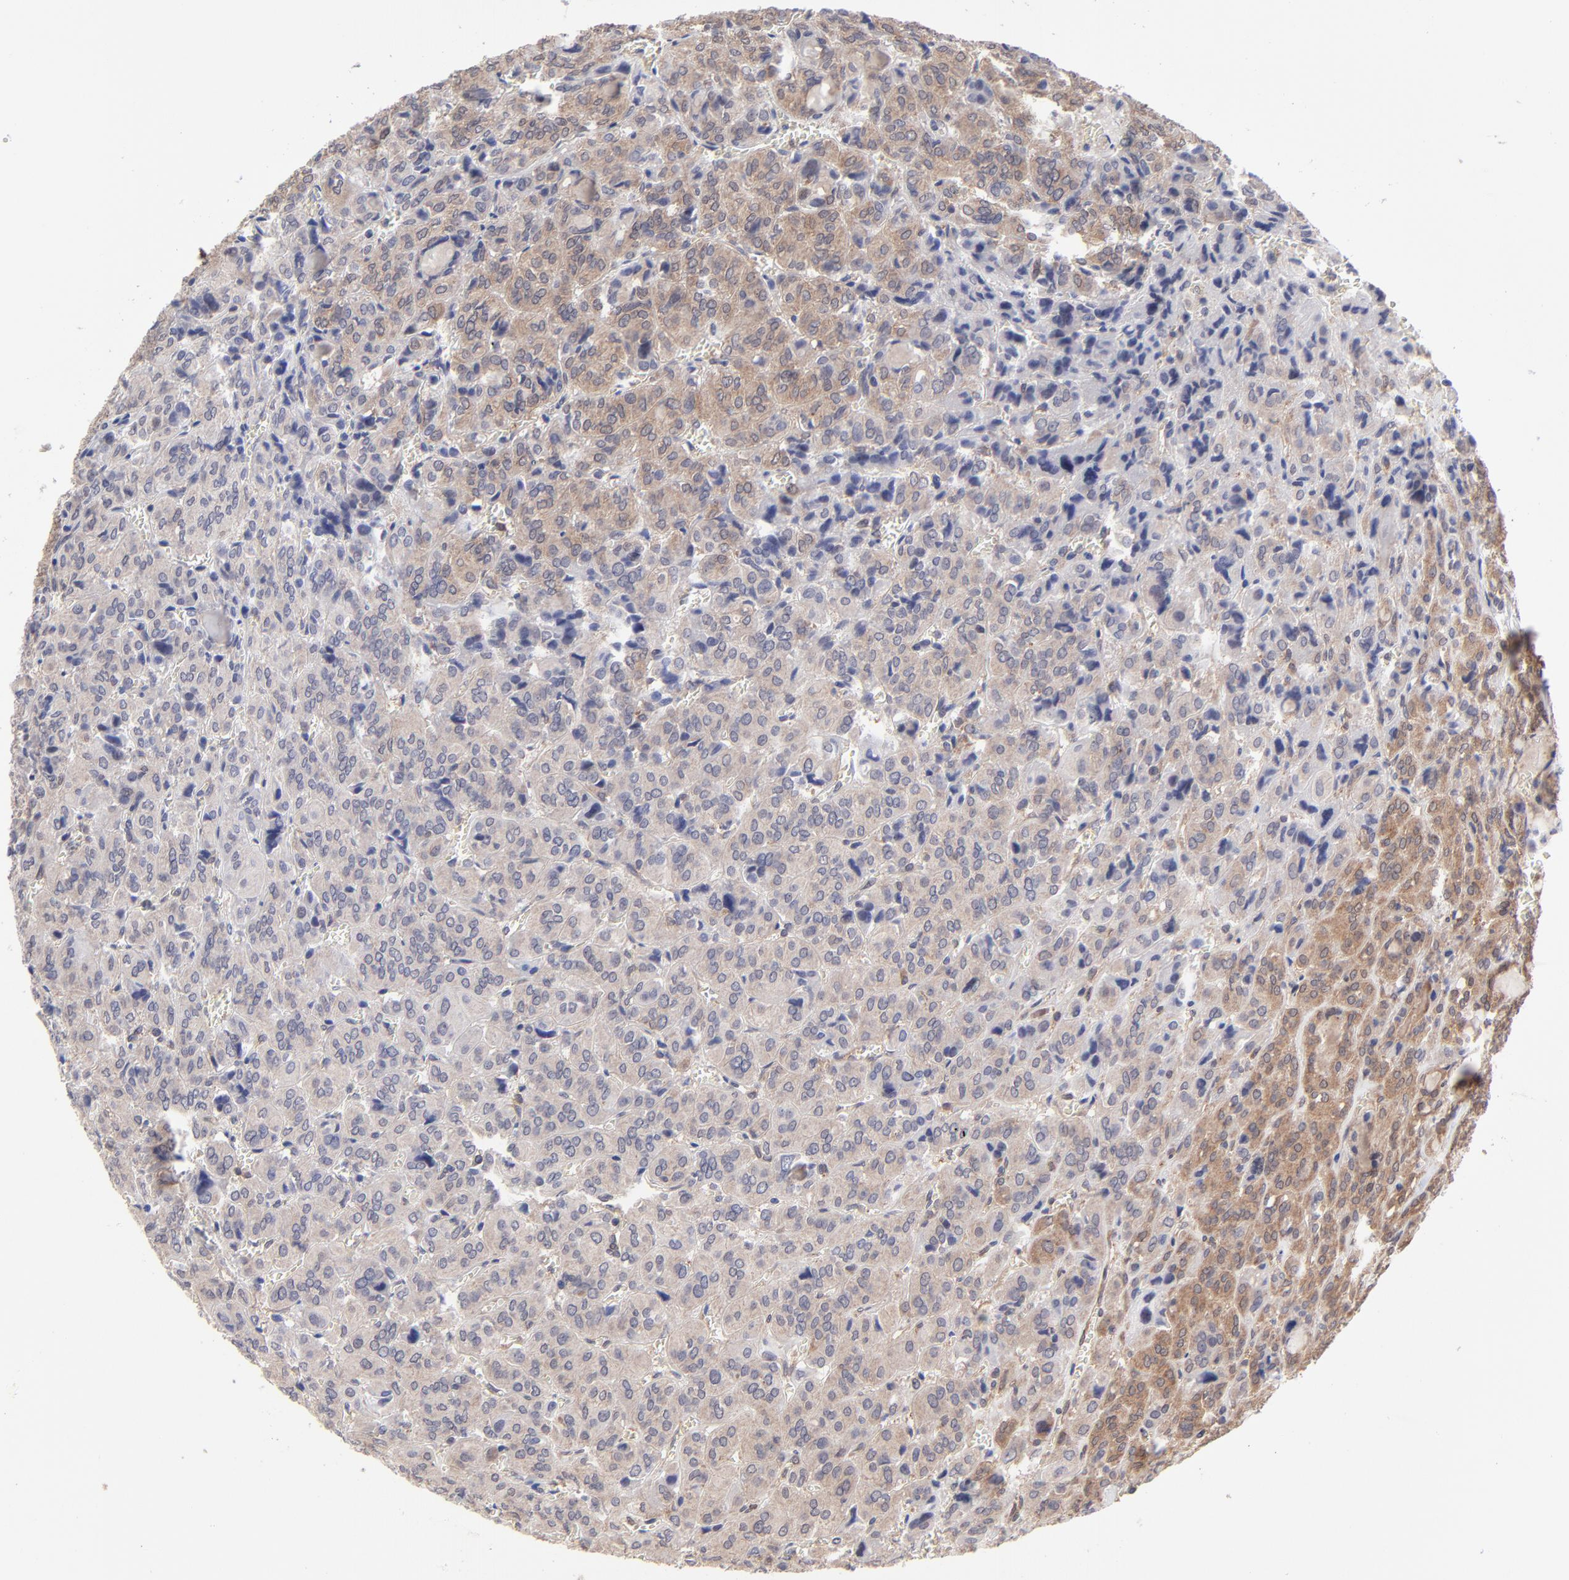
{"staining": {"intensity": "weak", "quantity": "<25%", "location": "cytoplasmic/membranous"}, "tissue": "thyroid cancer", "cell_type": "Tumor cells", "image_type": "cancer", "snomed": [{"axis": "morphology", "description": "Follicular adenoma carcinoma, NOS"}, {"axis": "topography", "description": "Thyroid gland"}], "caption": "Immunohistochemistry image of neoplastic tissue: human thyroid follicular adenoma carcinoma stained with DAB (3,3'-diaminobenzidine) exhibits no significant protein positivity in tumor cells.", "gene": "GART", "patient": {"sex": "female", "age": 71}}